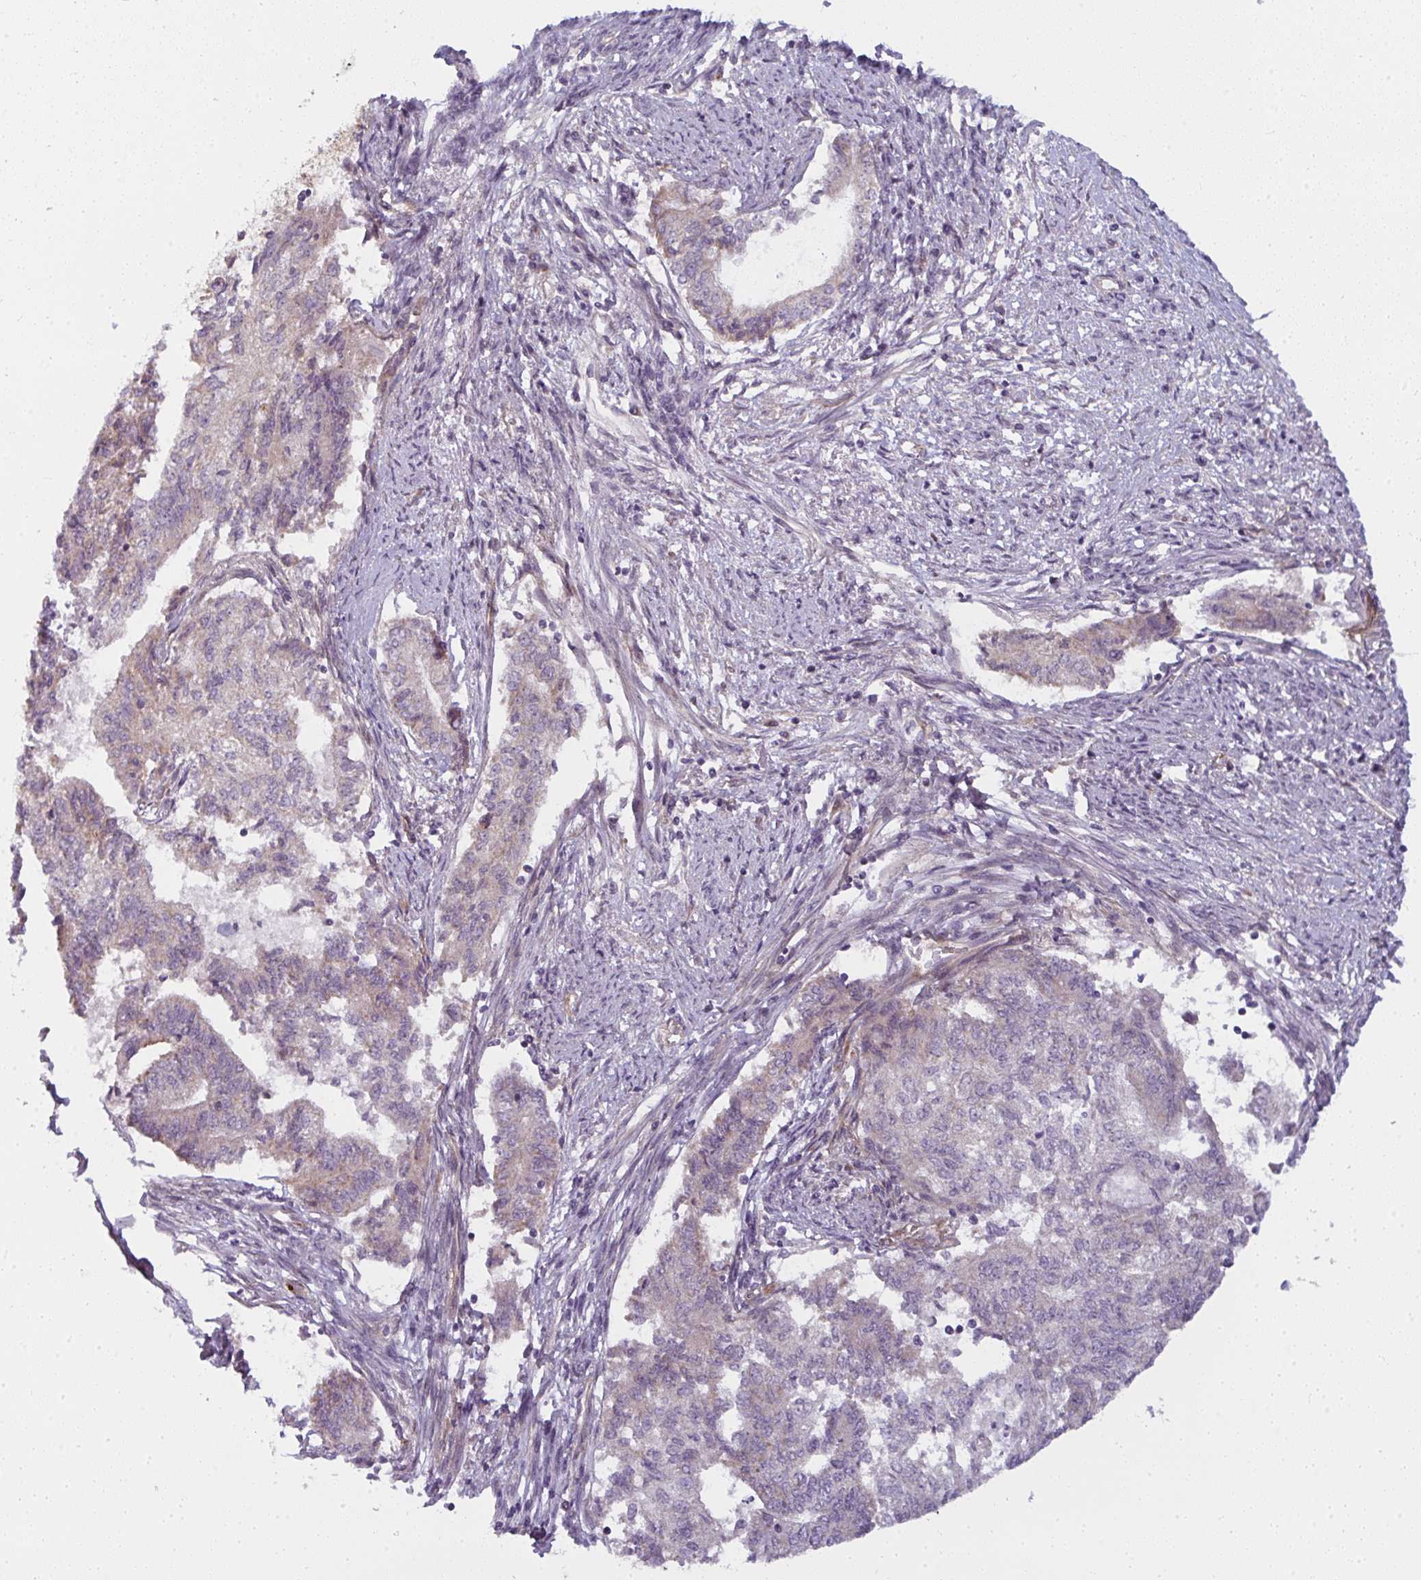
{"staining": {"intensity": "weak", "quantity": "<25%", "location": "cytoplasmic/membranous"}, "tissue": "endometrial cancer", "cell_type": "Tumor cells", "image_type": "cancer", "snomed": [{"axis": "morphology", "description": "Adenocarcinoma, NOS"}, {"axis": "topography", "description": "Endometrium"}], "caption": "Adenocarcinoma (endometrial) stained for a protein using immunohistochemistry (IHC) reveals no staining tumor cells.", "gene": "IFIT3", "patient": {"sex": "female", "age": 65}}